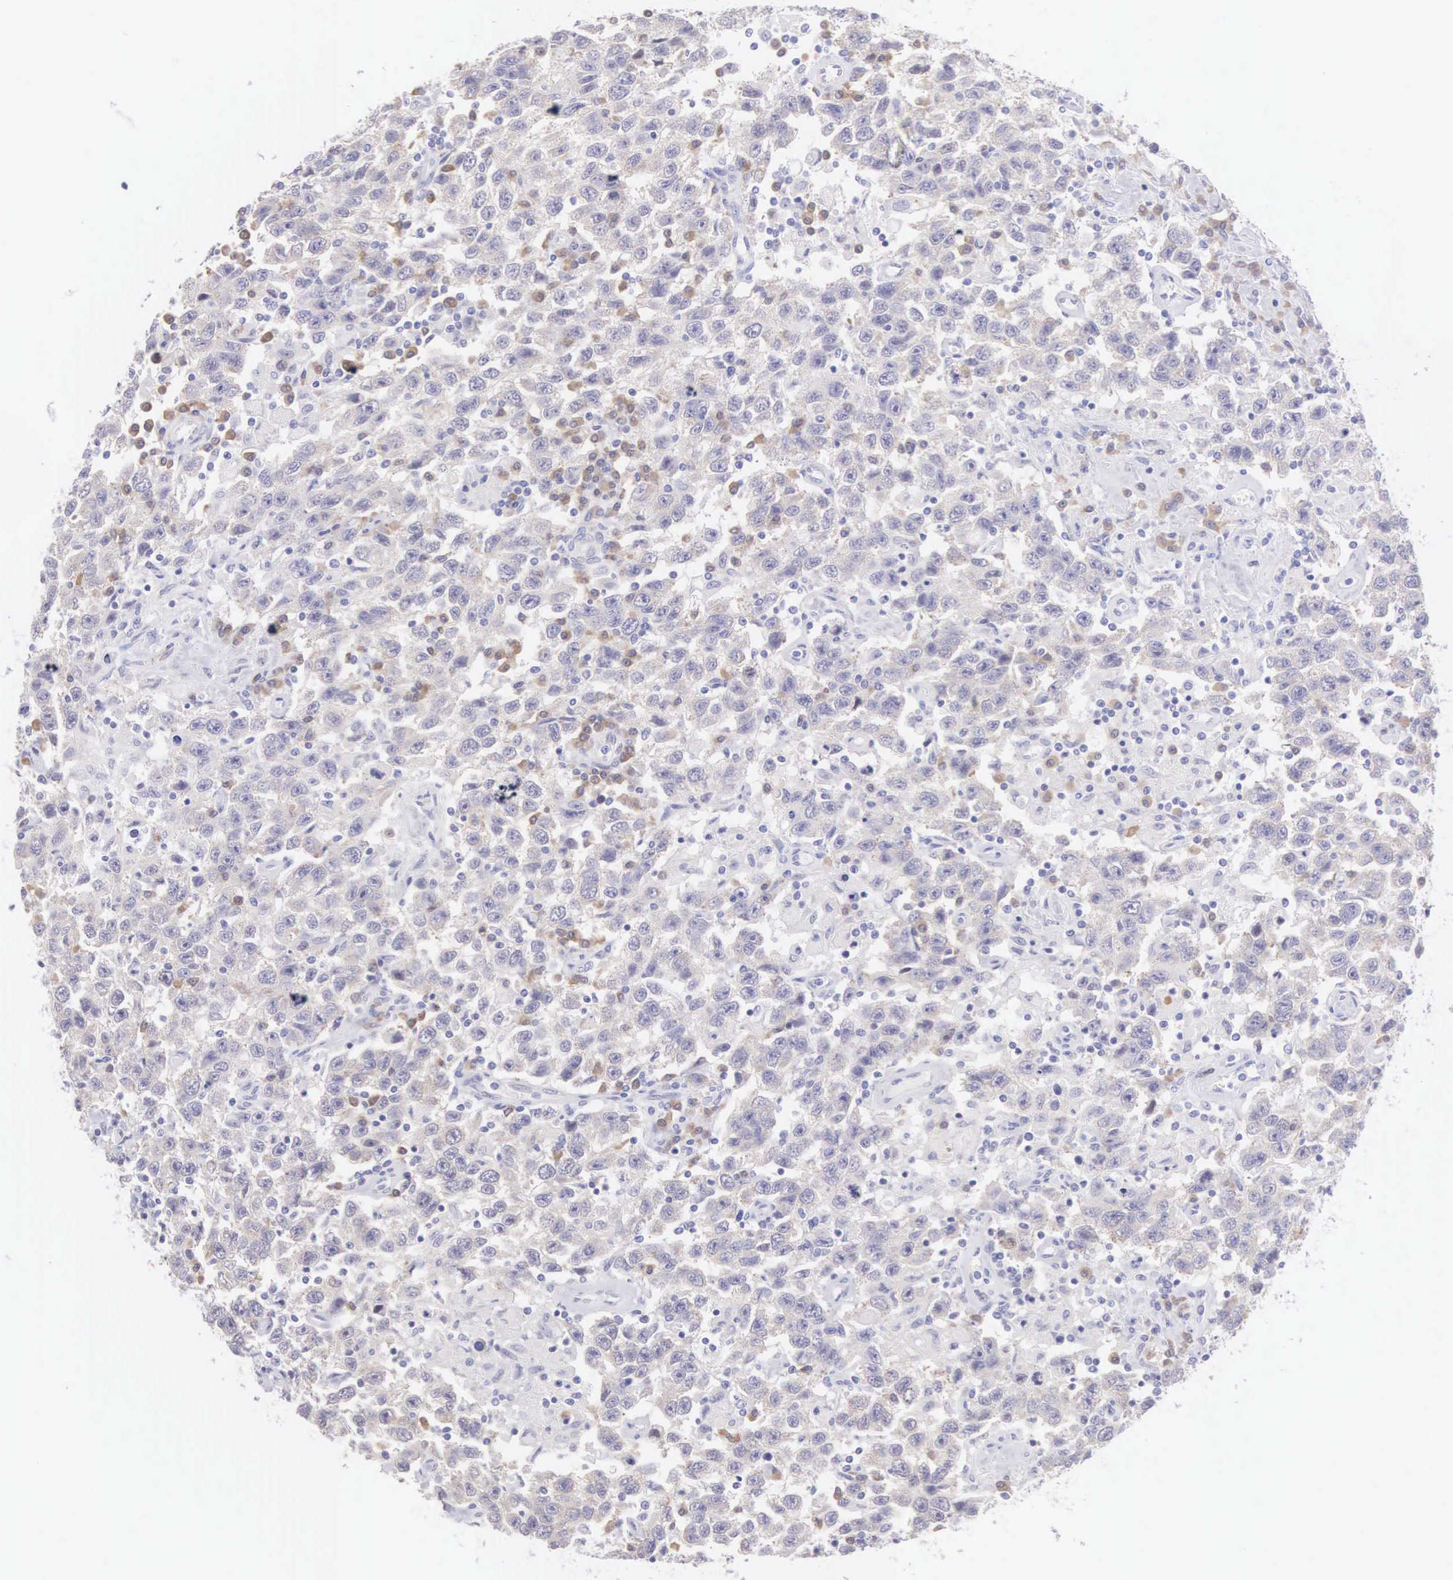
{"staining": {"intensity": "negative", "quantity": "none", "location": "none"}, "tissue": "testis cancer", "cell_type": "Tumor cells", "image_type": "cancer", "snomed": [{"axis": "morphology", "description": "Seminoma, NOS"}, {"axis": "topography", "description": "Testis"}], "caption": "There is no significant positivity in tumor cells of testis seminoma. (DAB (3,3'-diaminobenzidine) immunohistochemistry (IHC), high magnification).", "gene": "ARFGAP3", "patient": {"sex": "male", "age": 41}}